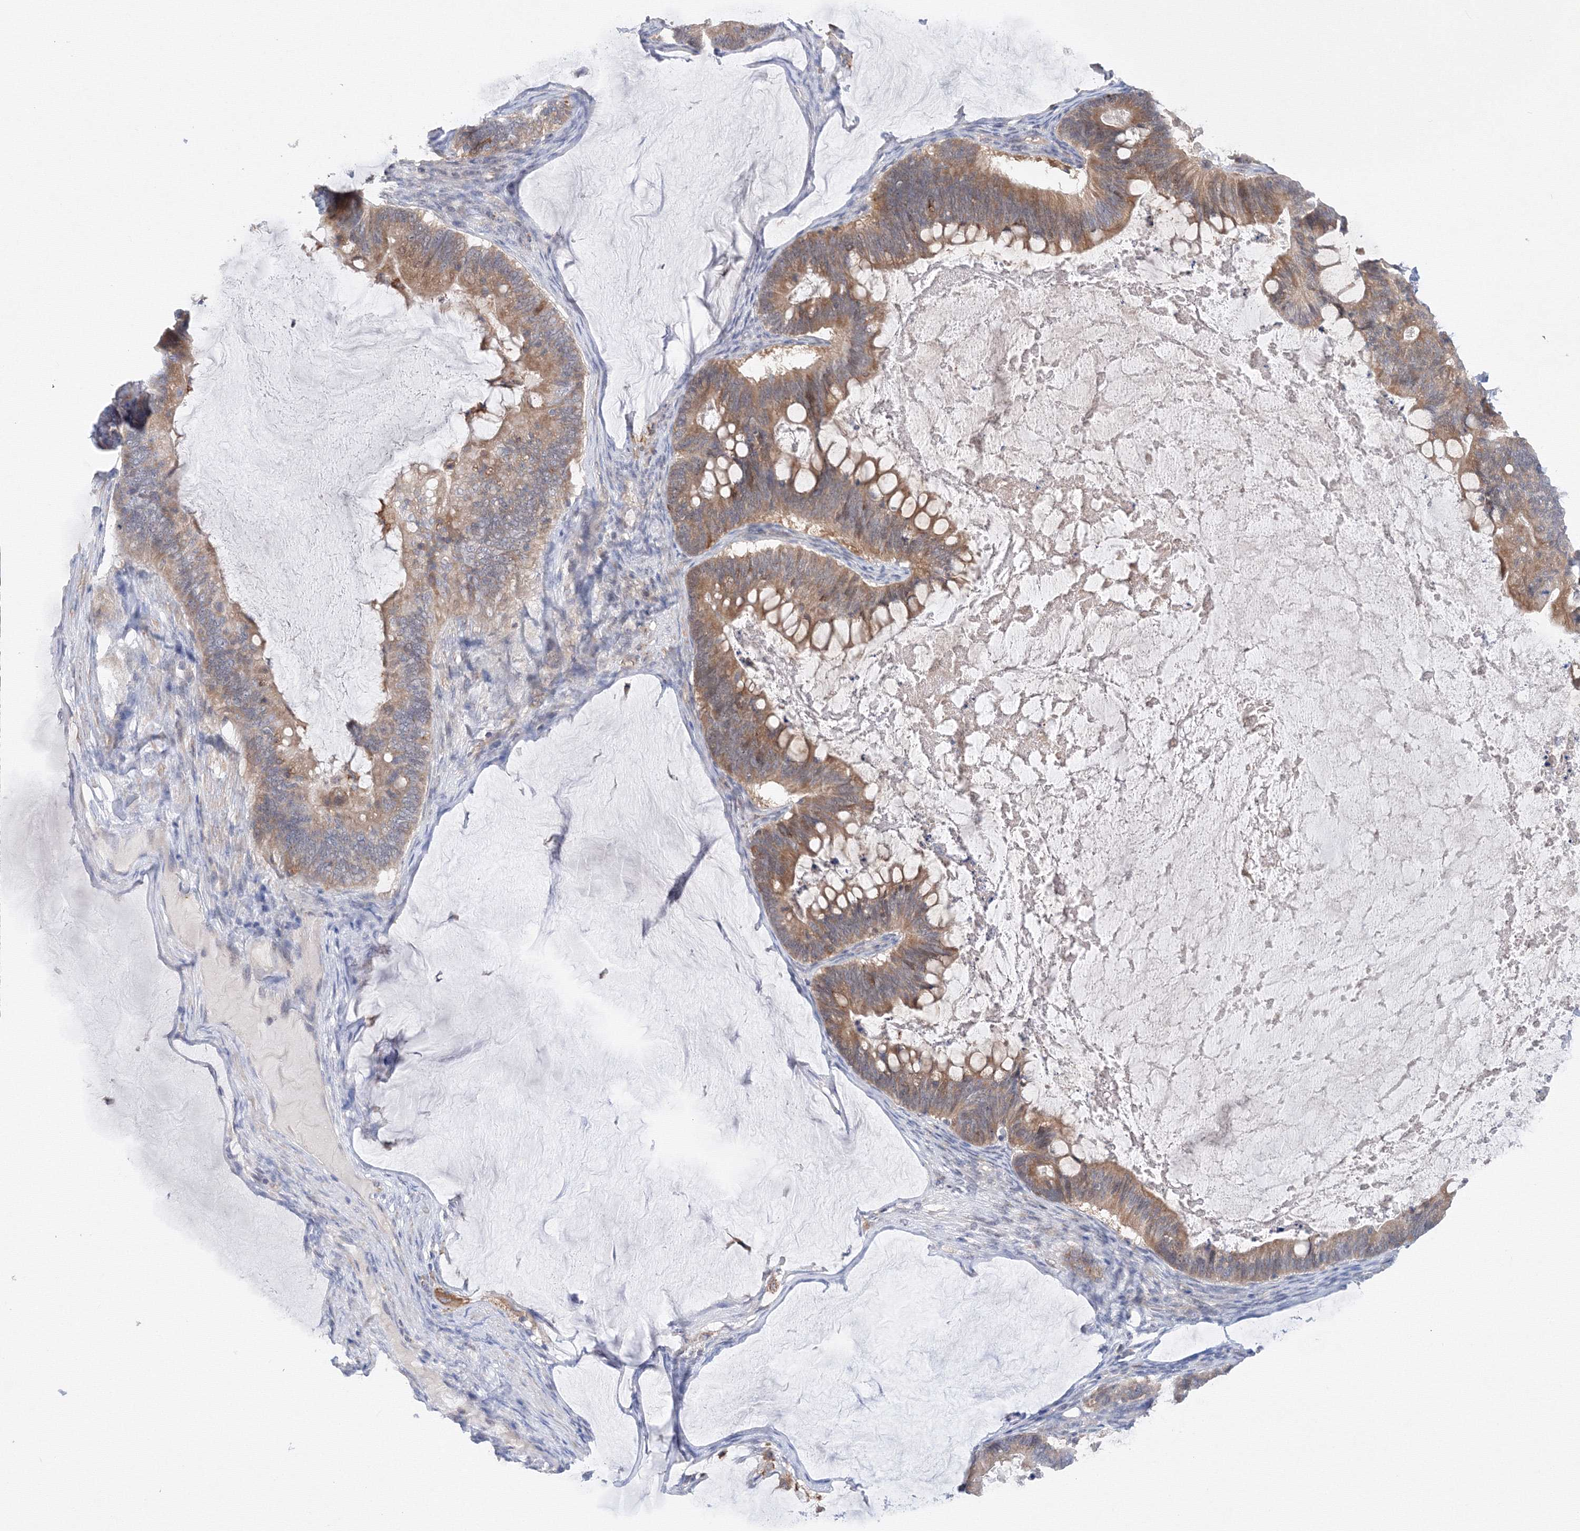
{"staining": {"intensity": "moderate", "quantity": ">75%", "location": "cytoplasmic/membranous"}, "tissue": "ovarian cancer", "cell_type": "Tumor cells", "image_type": "cancer", "snomed": [{"axis": "morphology", "description": "Cystadenocarcinoma, mucinous, NOS"}, {"axis": "topography", "description": "Ovary"}], "caption": "Ovarian cancer (mucinous cystadenocarcinoma) stained with a protein marker displays moderate staining in tumor cells.", "gene": "DCTD", "patient": {"sex": "female", "age": 61}}